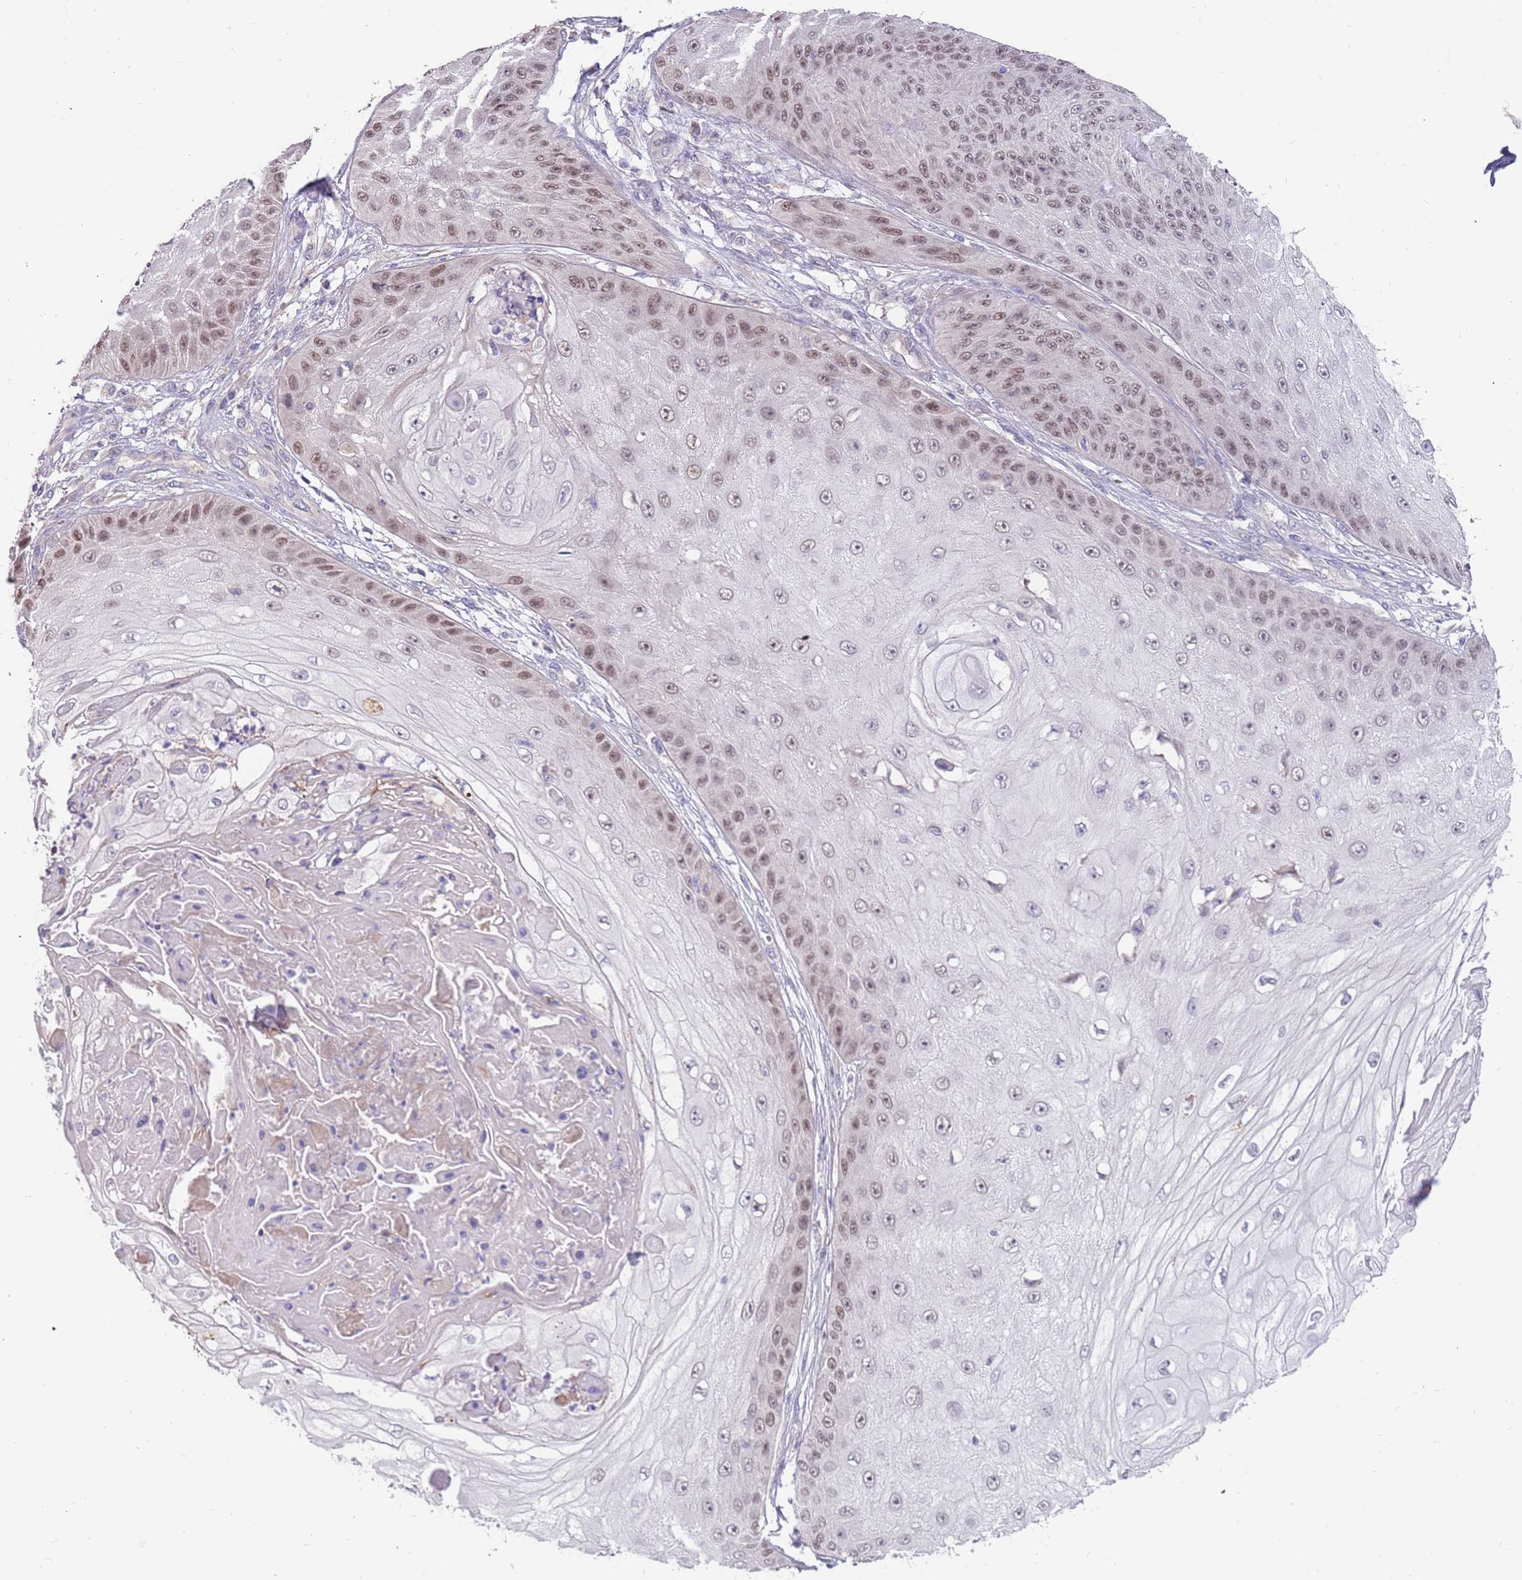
{"staining": {"intensity": "weak", "quantity": "<25%", "location": "nuclear"}, "tissue": "skin cancer", "cell_type": "Tumor cells", "image_type": "cancer", "snomed": [{"axis": "morphology", "description": "Squamous cell carcinoma, NOS"}, {"axis": "topography", "description": "Skin"}], "caption": "Protein analysis of squamous cell carcinoma (skin) demonstrates no significant positivity in tumor cells. (DAB immunohistochemistry (IHC) with hematoxylin counter stain).", "gene": "ZNF746", "patient": {"sex": "male", "age": 70}}